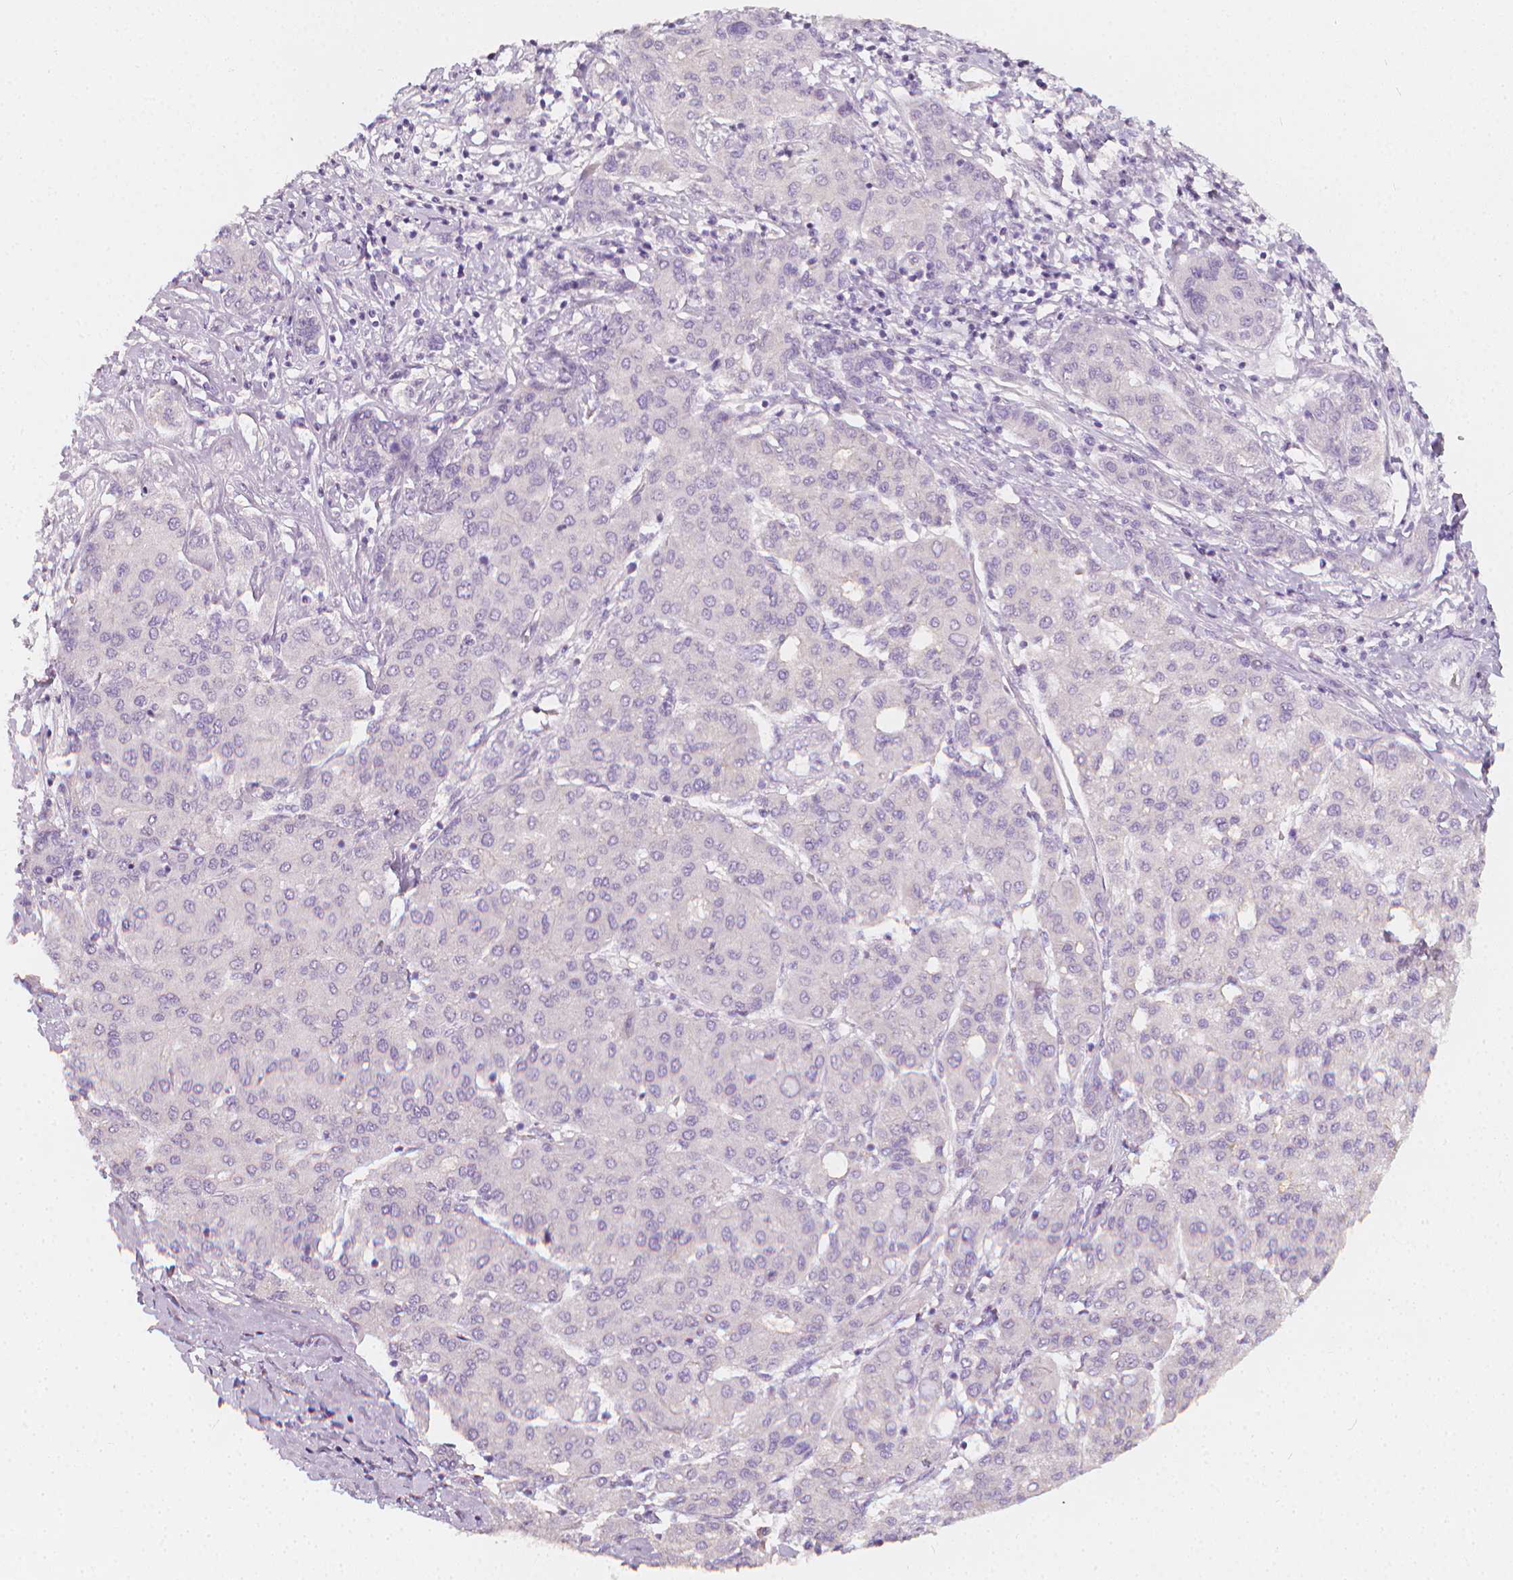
{"staining": {"intensity": "negative", "quantity": "none", "location": "none"}, "tissue": "liver cancer", "cell_type": "Tumor cells", "image_type": "cancer", "snomed": [{"axis": "morphology", "description": "Carcinoma, Hepatocellular, NOS"}, {"axis": "topography", "description": "Liver"}], "caption": "Immunohistochemical staining of human liver cancer (hepatocellular carcinoma) reveals no significant positivity in tumor cells.", "gene": "RBFOX1", "patient": {"sex": "male", "age": 65}}